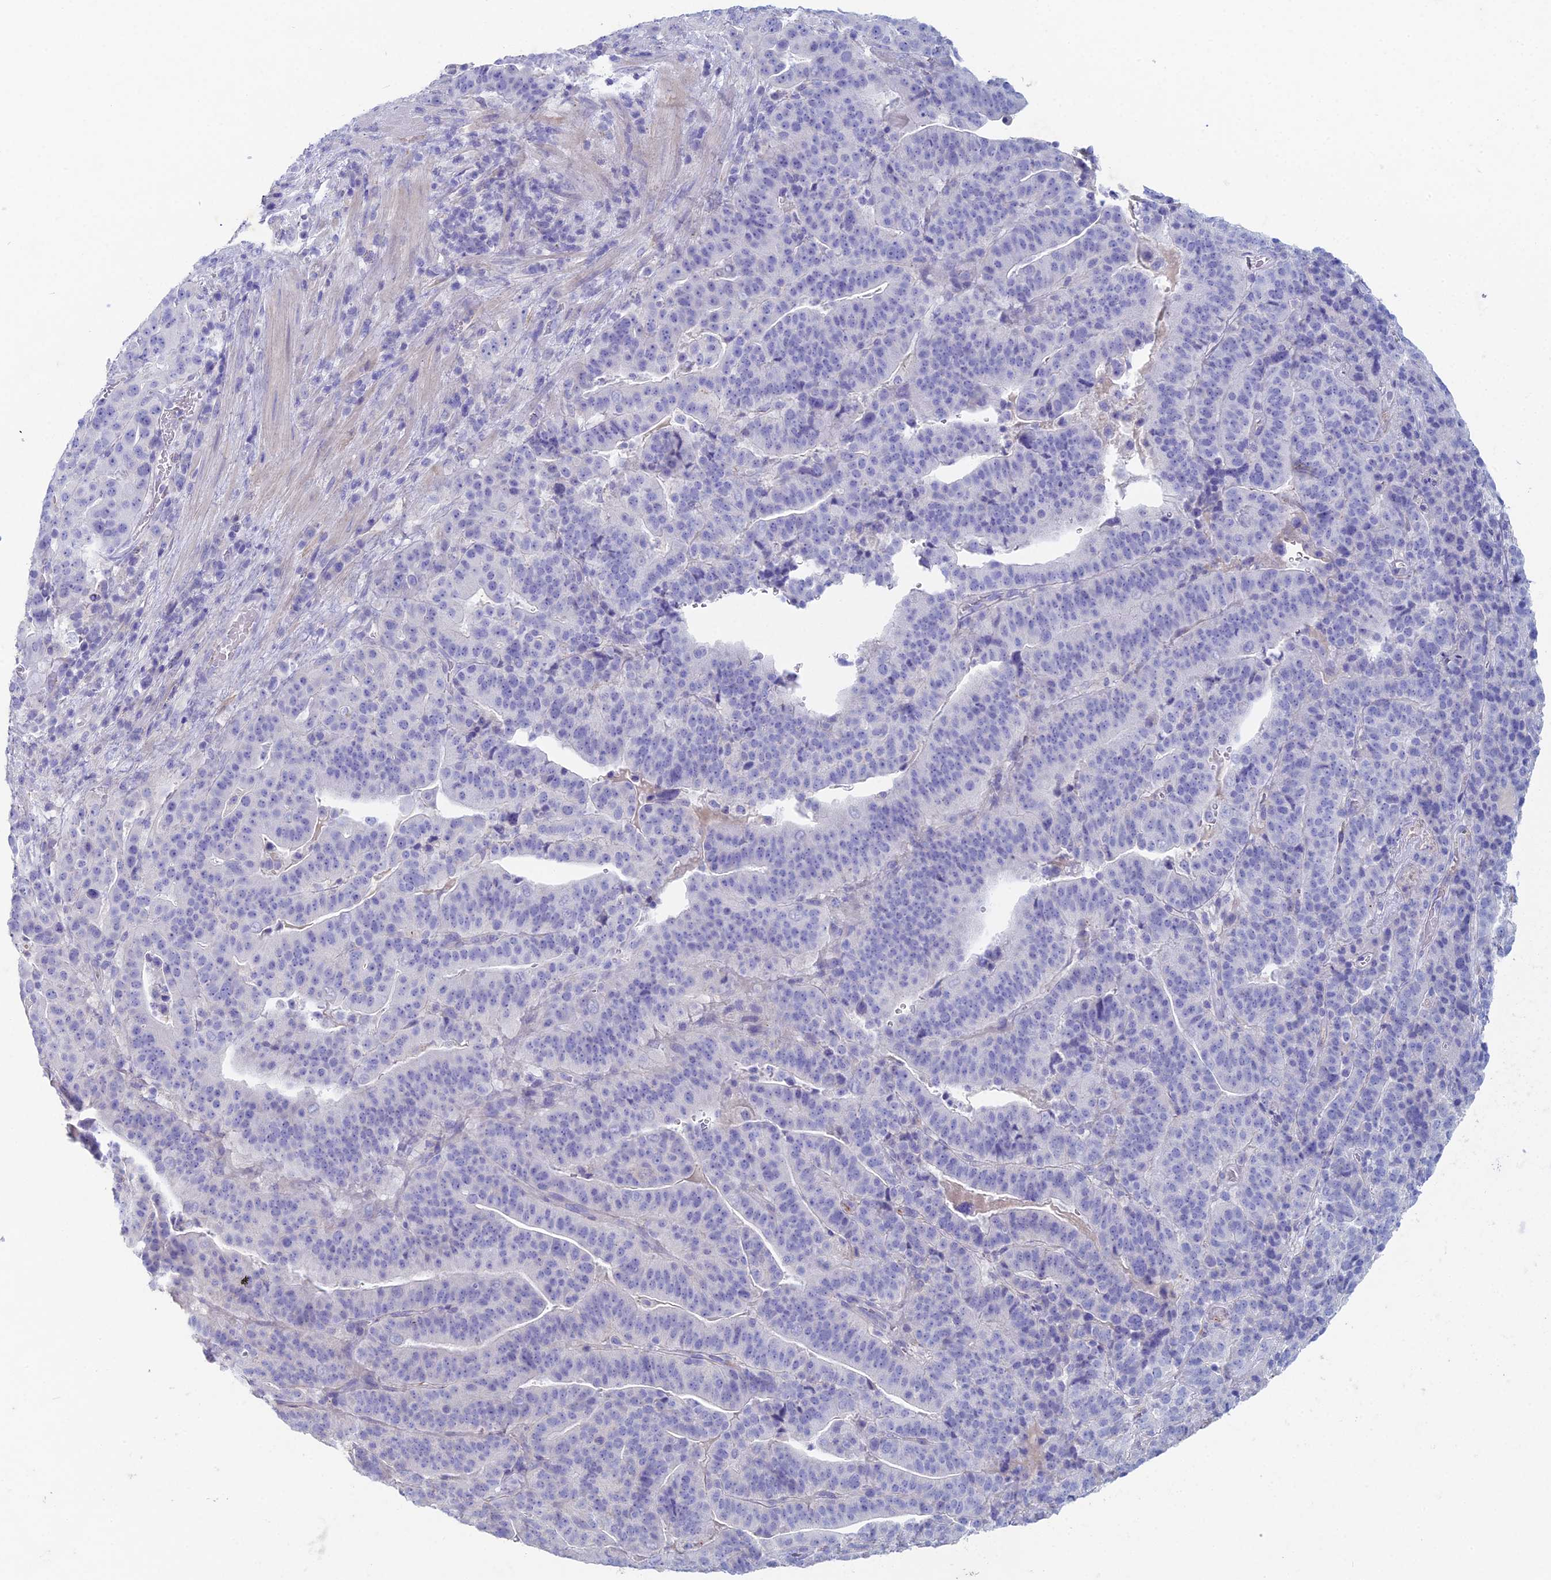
{"staining": {"intensity": "negative", "quantity": "none", "location": "none"}, "tissue": "stomach cancer", "cell_type": "Tumor cells", "image_type": "cancer", "snomed": [{"axis": "morphology", "description": "Adenocarcinoma, NOS"}, {"axis": "topography", "description": "Stomach"}], "caption": "A micrograph of adenocarcinoma (stomach) stained for a protein reveals no brown staining in tumor cells.", "gene": "NCAM1", "patient": {"sex": "male", "age": 48}}